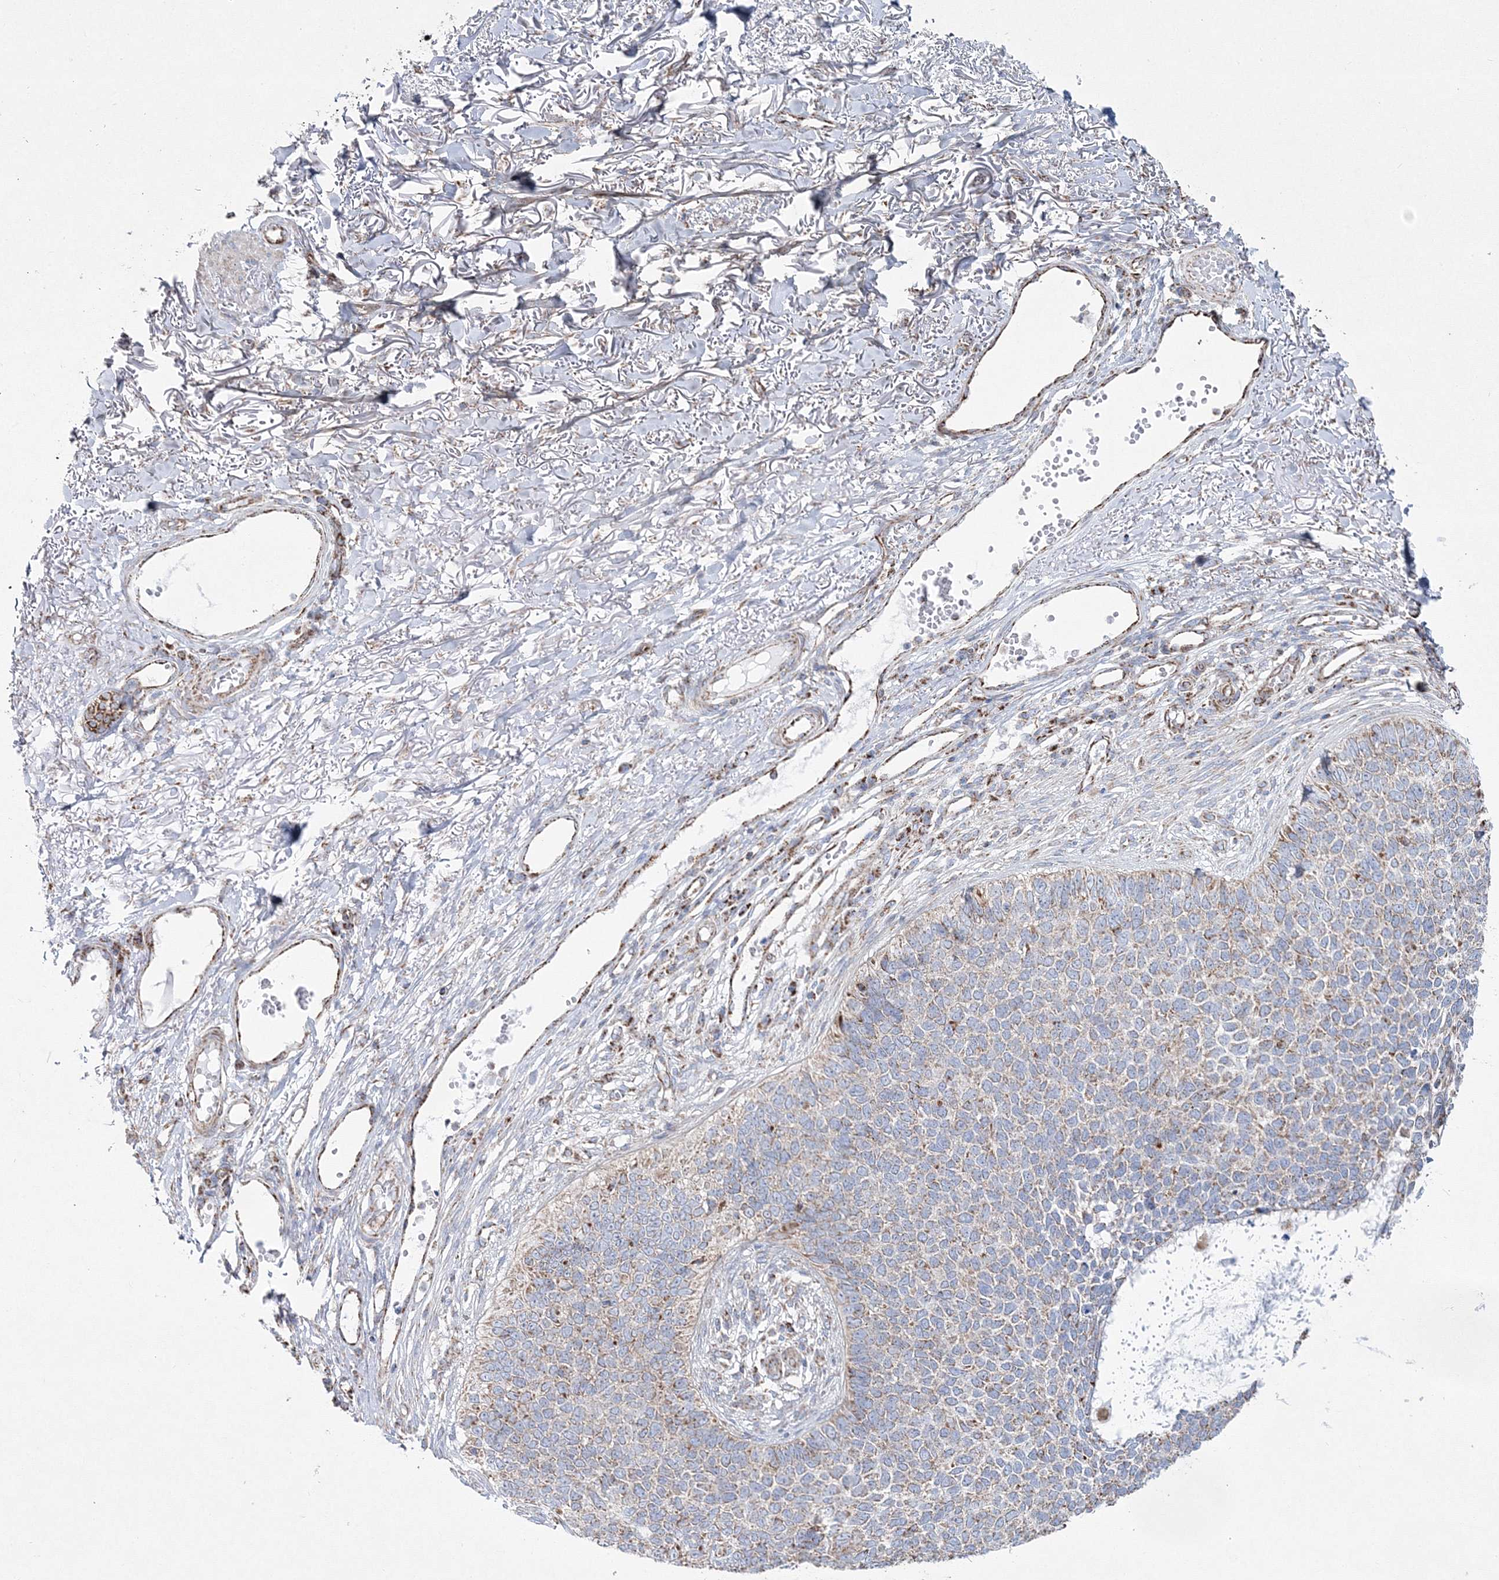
{"staining": {"intensity": "weak", "quantity": "<25%", "location": "cytoplasmic/membranous"}, "tissue": "skin cancer", "cell_type": "Tumor cells", "image_type": "cancer", "snomed": [{"axis": "morphology", "description": "Basal cell carcinoma"}, {"axis": "topography", "description": "Skin"}], "caption": "An image of skin basal cell carcinoma stained for a protein displays no brown staining in tumor cells.", "gene": "HIBCH", "patient": {"sex": "female", "age": 84}}